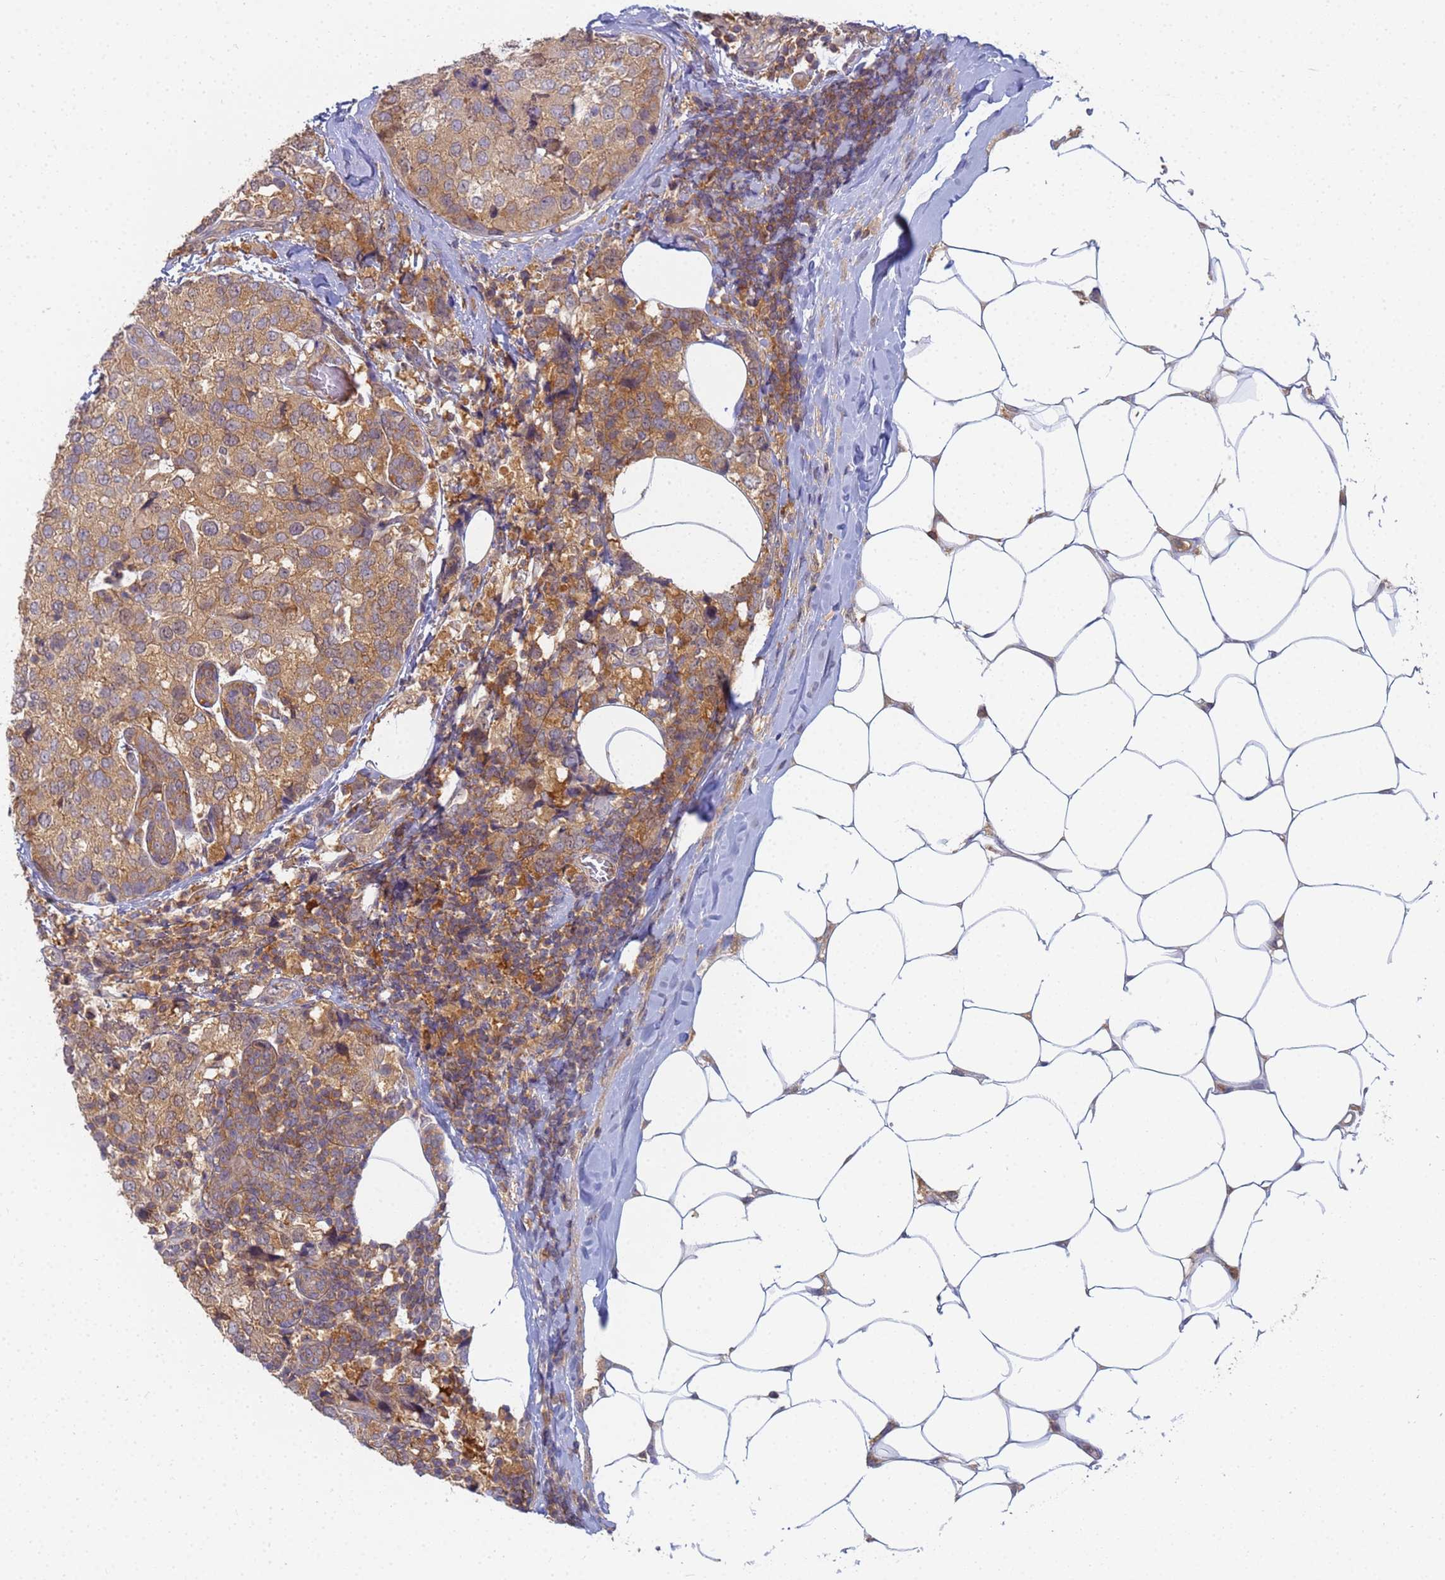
{"staining": {"intensity": "moderate", "quantity": ">75%", "location": "cytoplasmic/membranous"}, "tissue": "breast cancer", "cell_type": "Tumor cells", "image_type": "cancer", "snomed": [{"axis": "morphology", "description": "Lobular carcinoma"}, {"axis": "topography", "description": "Breast"}], "caption": "Breast cancer was stained to show a protein in brown. There is medium levels of moderate cytoplasmic/membranous staining in approximately >75% of tumor cells.", "gene": "SHARPIN", "patient": {"sex": "female", "age": 59}}